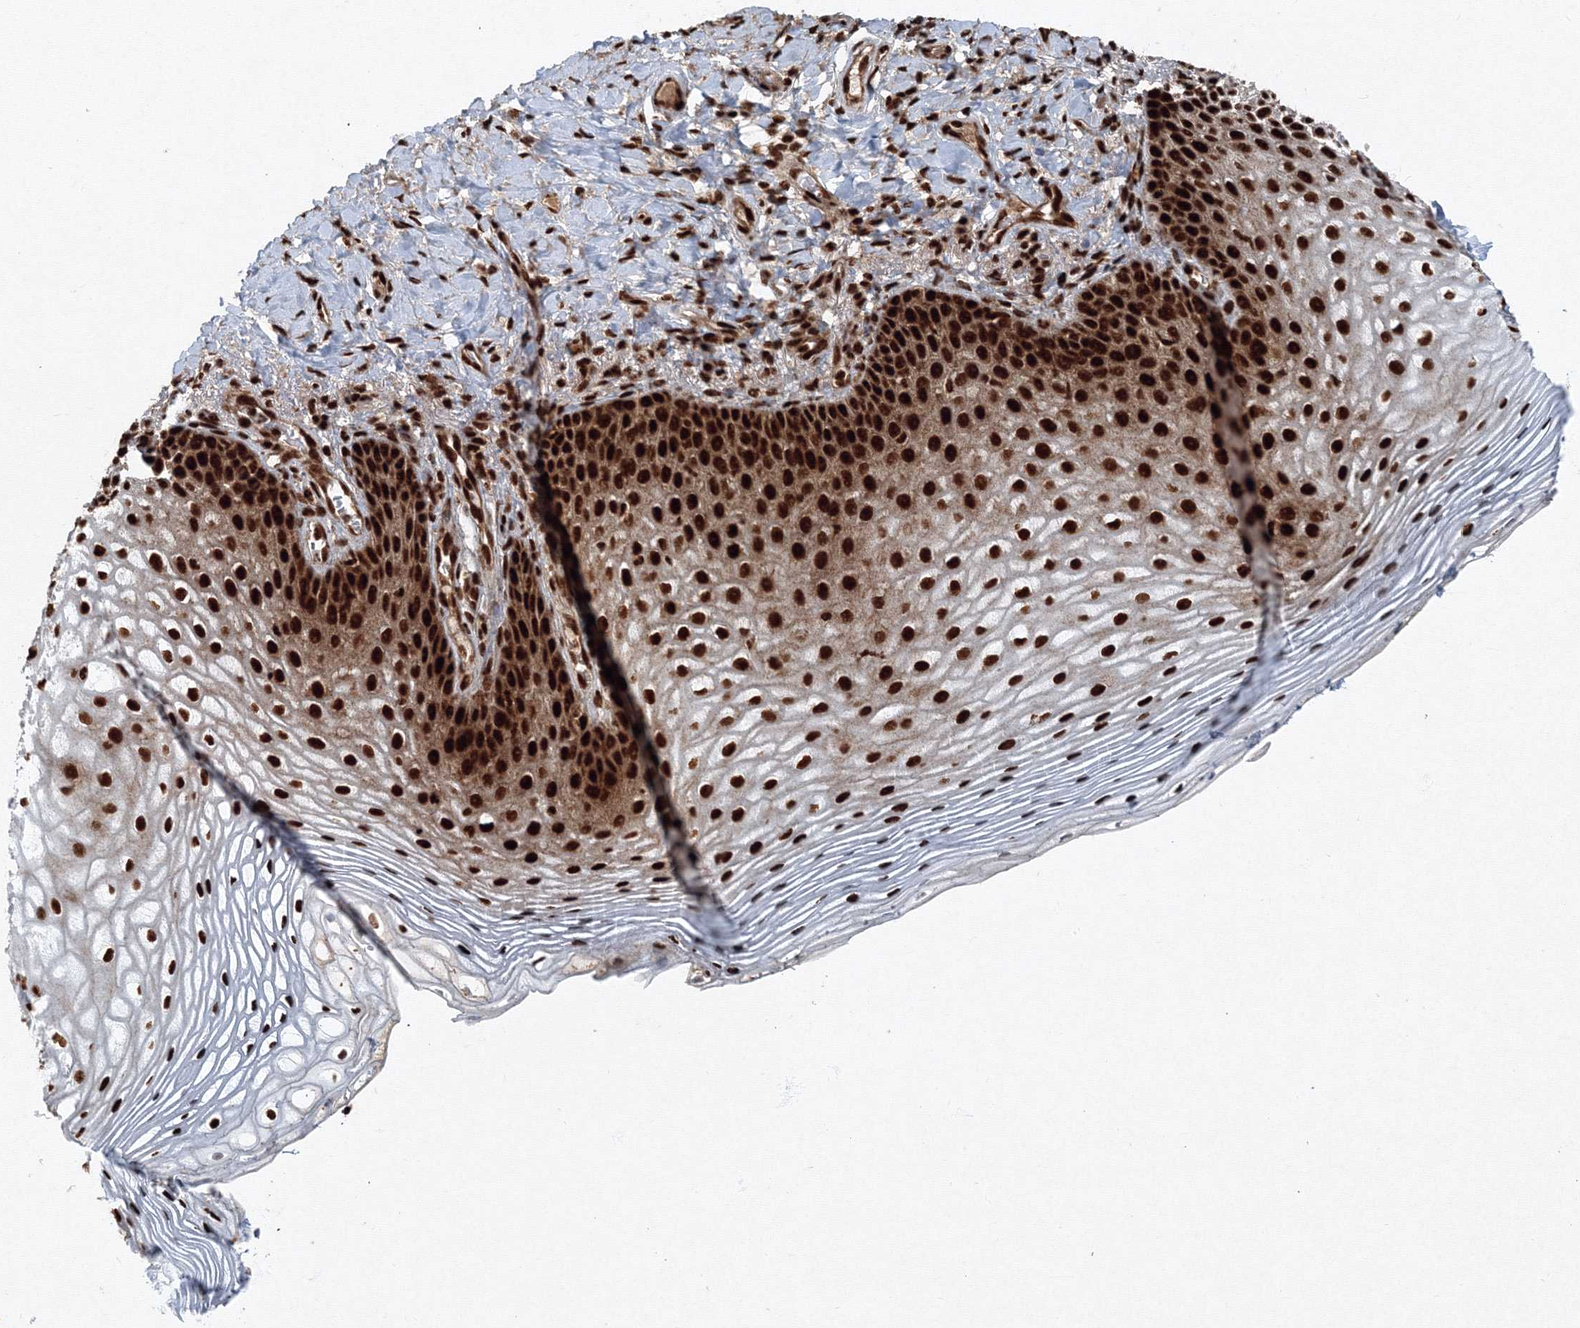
{"staining": {"intensity": "strong", "quantity": ">75%", "location": "nuclear"}, "tissue": "vagina", "cell_type": "Squamous epithelial cells", "image_type": "normal", "snomed": [{"axis": "morphology", "description": "Normal tissue, NOS"}, {"axis": "topography", "description": "Vagina"}], "caption": "DAB (3,3'-diaminobenzidine) immunohistochemical staining of unremarkable human vagina shows strong nuclear protein staining in about >75% of squamous epithelial cells.", "gene": "SNRPC", "patient": {"sex": "female", "age": 60}}